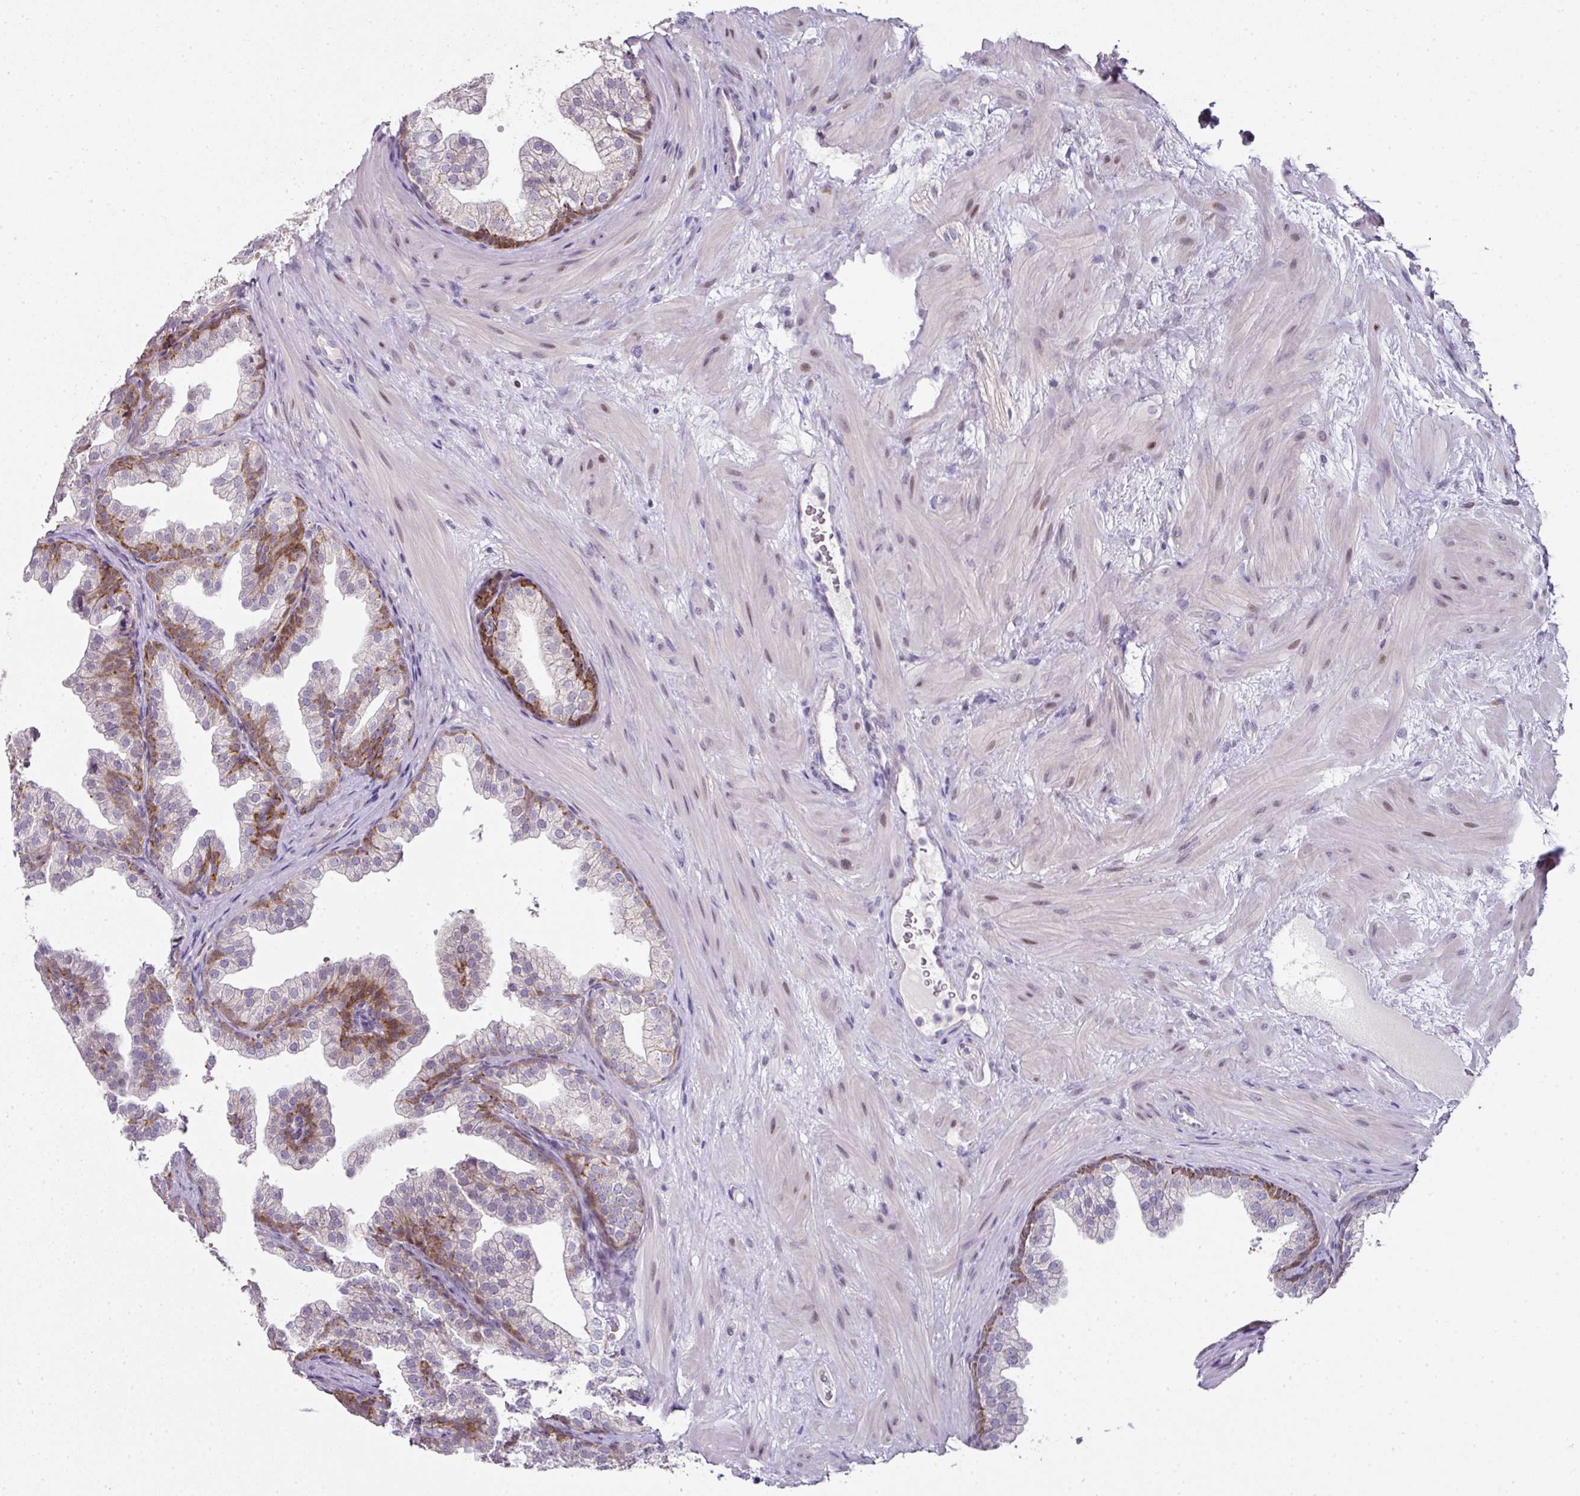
{"staining": {"intensity": "strong", "quantity": "<25%", "location": "cytoplasmic/membranous"}, "tissue": "prostate", "cell_type": "Glandular cells", "image_type": "normal", "snomed": [{"axis": "morphology", "description": "Normal tissue, NOS"}, {"axis": "topography", "description": "Prostate"}], "caption": "Prostate stained with DAB immunohistochemistry (IHC) demonstrates medium levels of strong cytoplasmic/membranous staining in approximately <25% of glandular cells. The protein of interest is shown in brown color, while the nuclei are stained blue.", "gene": "ANKRD18A", "patient": {"sex": "male", "age": 37}}